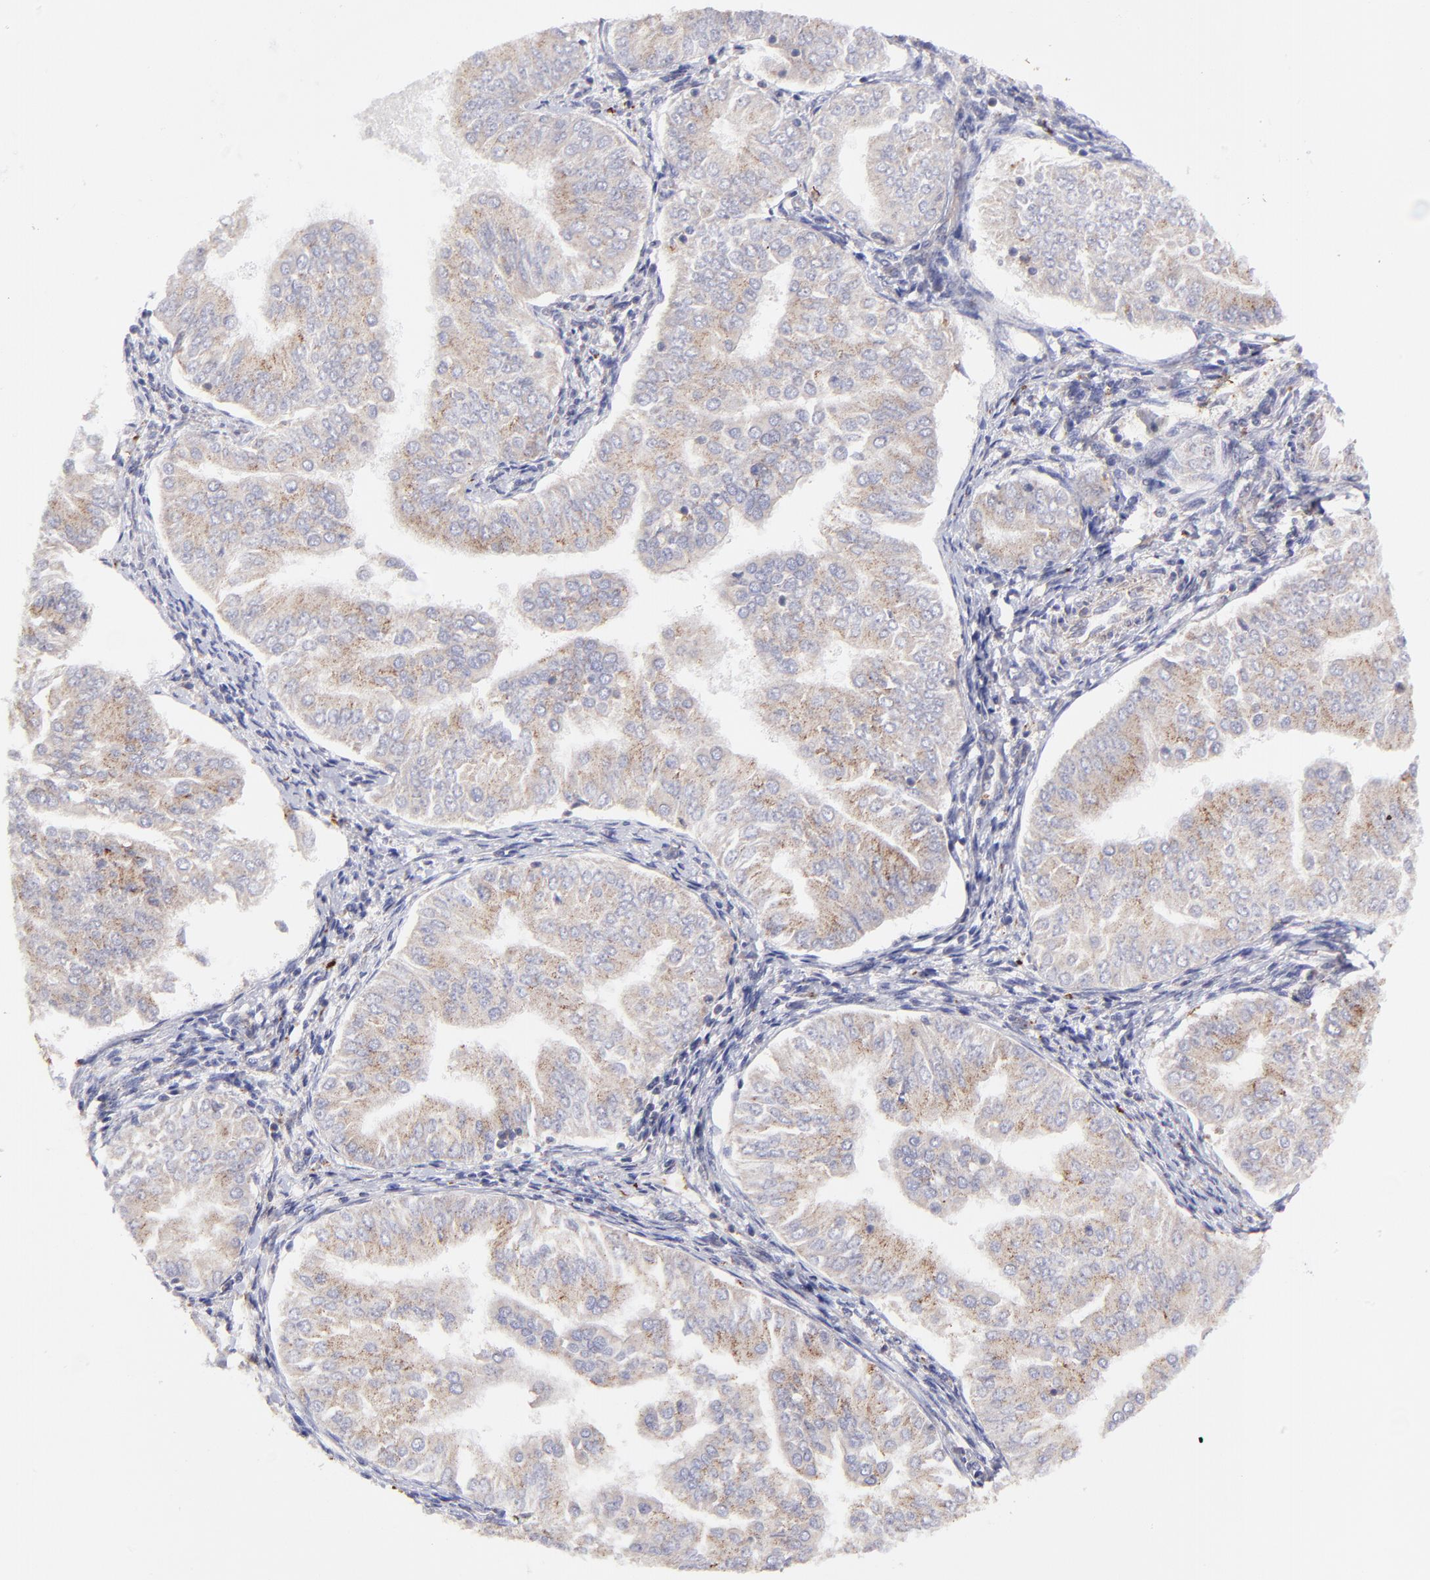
{"staining": {"intensity": "weak", "quantity": ">75%", "location": "cytoplasmic/membranous"}, "tissue": "endometrial cancer", "cell_type": "Tumor cells", "image_type": "cancer", "snomed": [{"axis": "morphology", "description": "Adenocarcinoma, NOS"}, {"axis": "topography", "description": "Endometrium"}], "caption": "A brown stain shows weak cytoplasmic/membranous positivity of a protein in human endometrial adenocarcinoma tumor cells. The staining is performed using DAB (3,3'-diaminobenzidine) brown chromogen to label protein expression. The nuclei are counter-stained blue using hematoxylin.", "gene": "MAP2K7", "patient": {"sex": "female", "age": 53}}